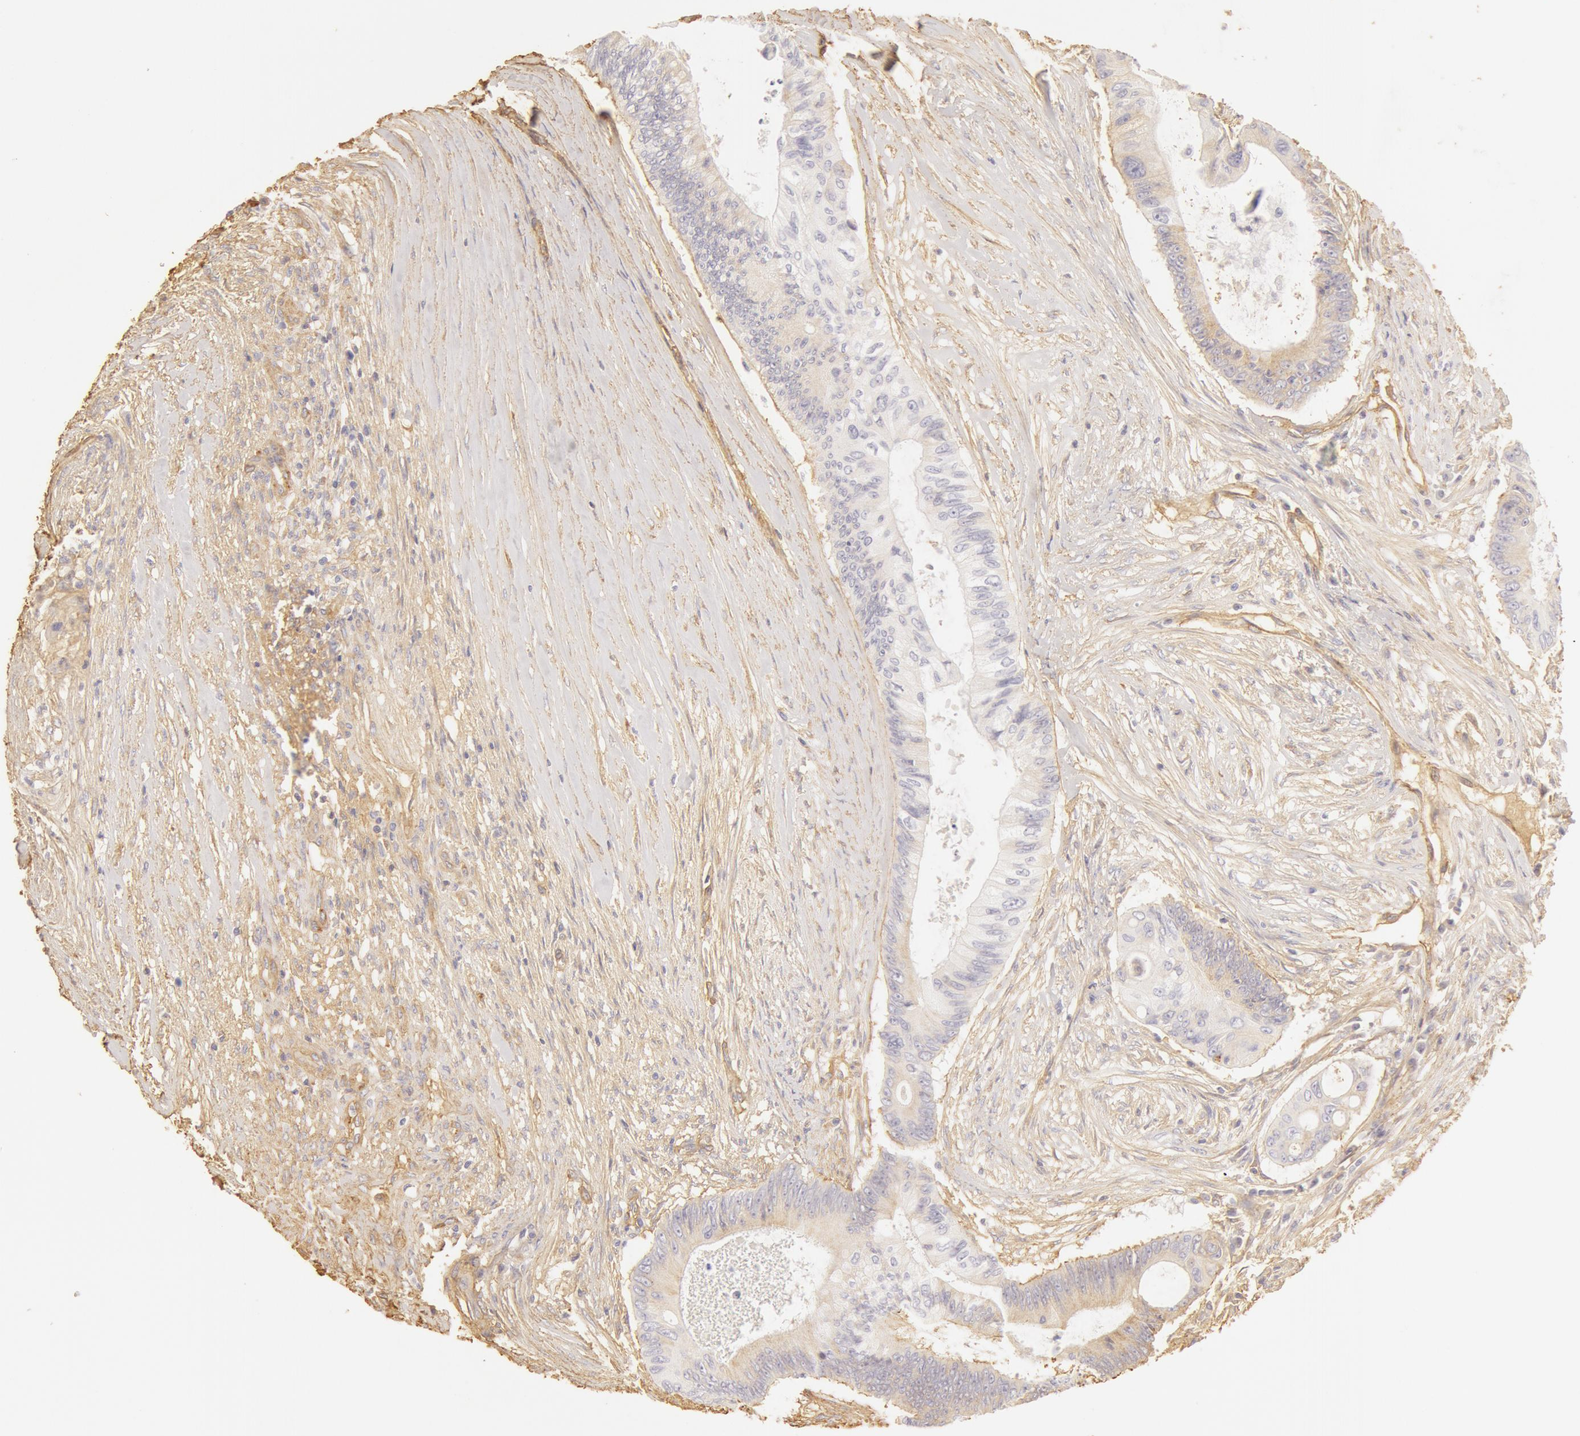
{"staining": {"intensity": "weak", "quantity": "25%-75%", "location": "cytoplasmic/membranous"}, "tissue": "colorectal cancer", "cell_type": "Tumor cells", "image_type": "cancer", "snomed": [{"axis": "morphology", "description": "Adenocarcinoma, NOS"}, {"axis": "topography", "description": "Colon"}], "caption": "This is a photomicrograph of immunohistochemistry staining of colorectal cancer (adenocarcinoma), which shows weak expression in the cytoplasmic/membranous of tumor cells.", "gene": "COL4A1", "patient": {"sex": "male", "age": 65}}